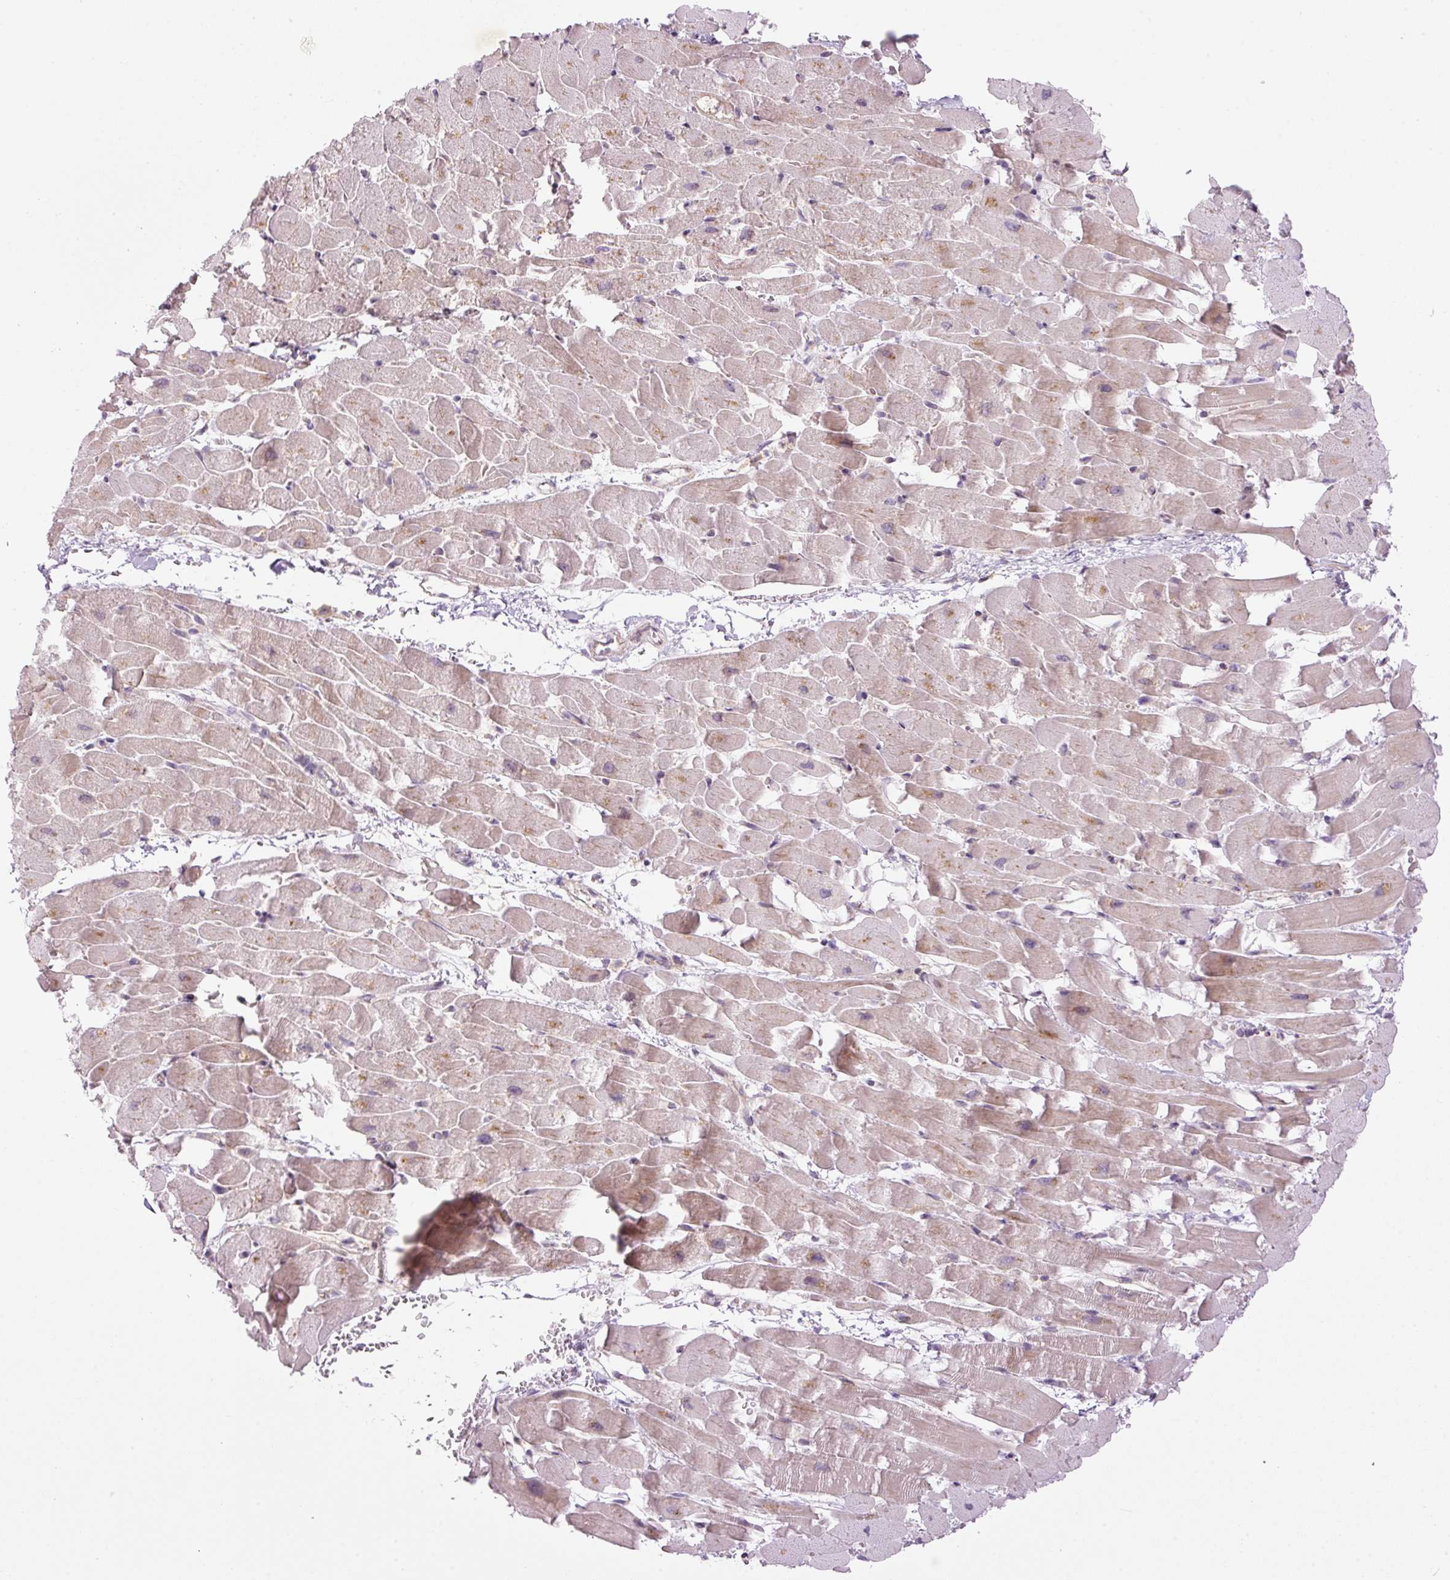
{"staining": {"intensity": "weak", "quantity": "25%-75%", "location": "cytoplasmic/membranous"}, "tissue": "heart muscle", "cell_type": "Cardiomyocytes", "image_type": "normal", "snomed": [{"axis": "morphology", "description": "Normal tissue, NOS"}, {"axis": "topography", "description": "Heart"}], "caption": "A brown stain shows weak cytoplasmic/membranous positivity of a protein in cardiomyocytes of benign heart muscle. (DAB IHC, brown staining for protein, blue staining for nuclei).", "gene": "MZT2A", "patient": {"sex": "male", "age": 37}}